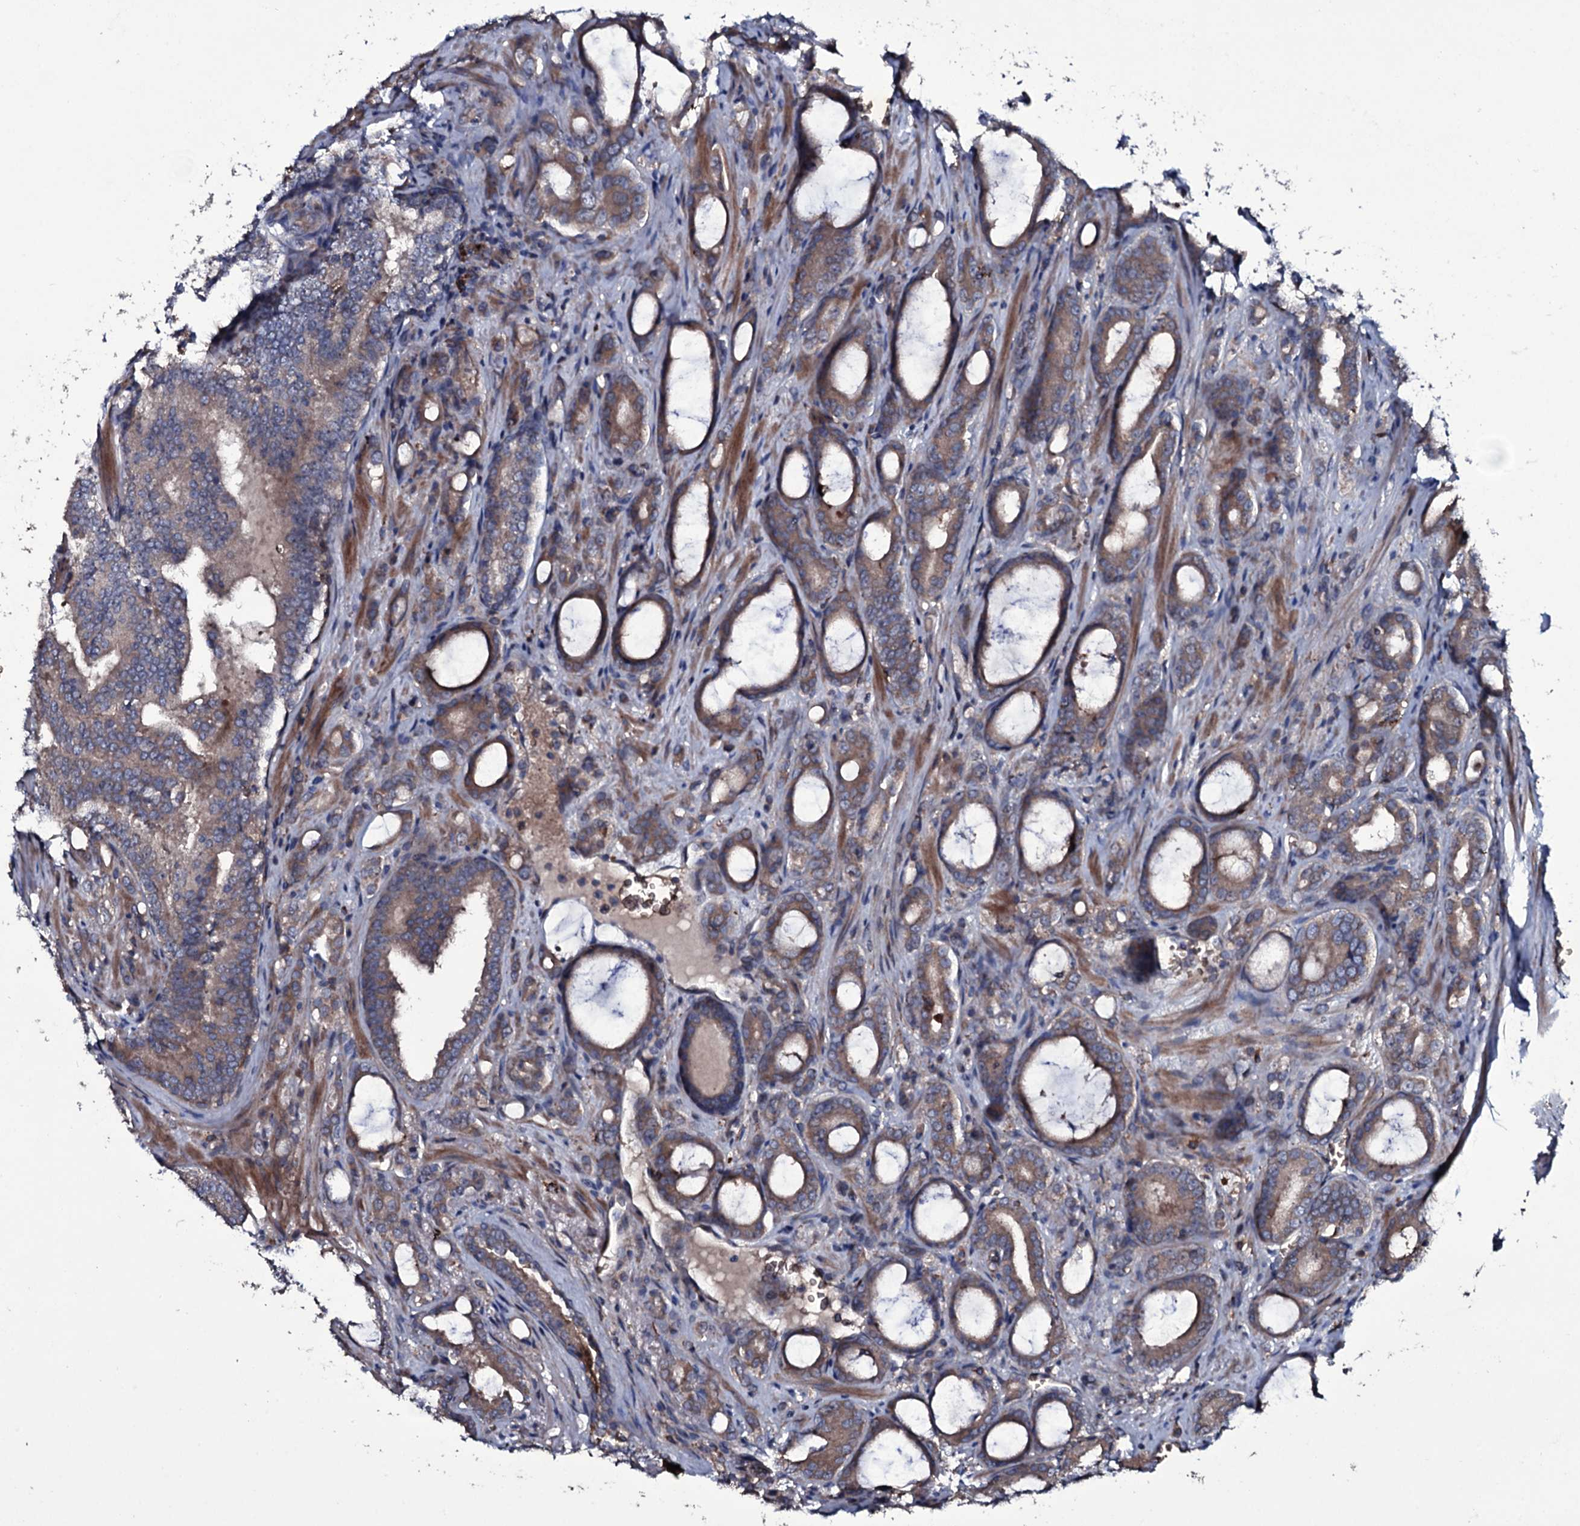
{"staining": {"intensity": "moderate", "quantity": ">75%", "location": "cytoplasmic/membranous"}, "tissue": "prostate cancer", "cell_type": "Tumor cells", "image_type": "cancer", "snomed": [{"axis": "morphology", "description": "Adenocarcinoma, High grade"}, {"axis": "topography", "description": "Prostate"}], "caption": "Brown immunohistochemical staining in human prostate cancer (adenocarcinoma (high-grade)) exhibits moderate cytoplasmic/membranous positivity in approximately >75% of tumor cells.", "gene": "ZSWIM8", "patient": {"sex": "male", "age": 72}}